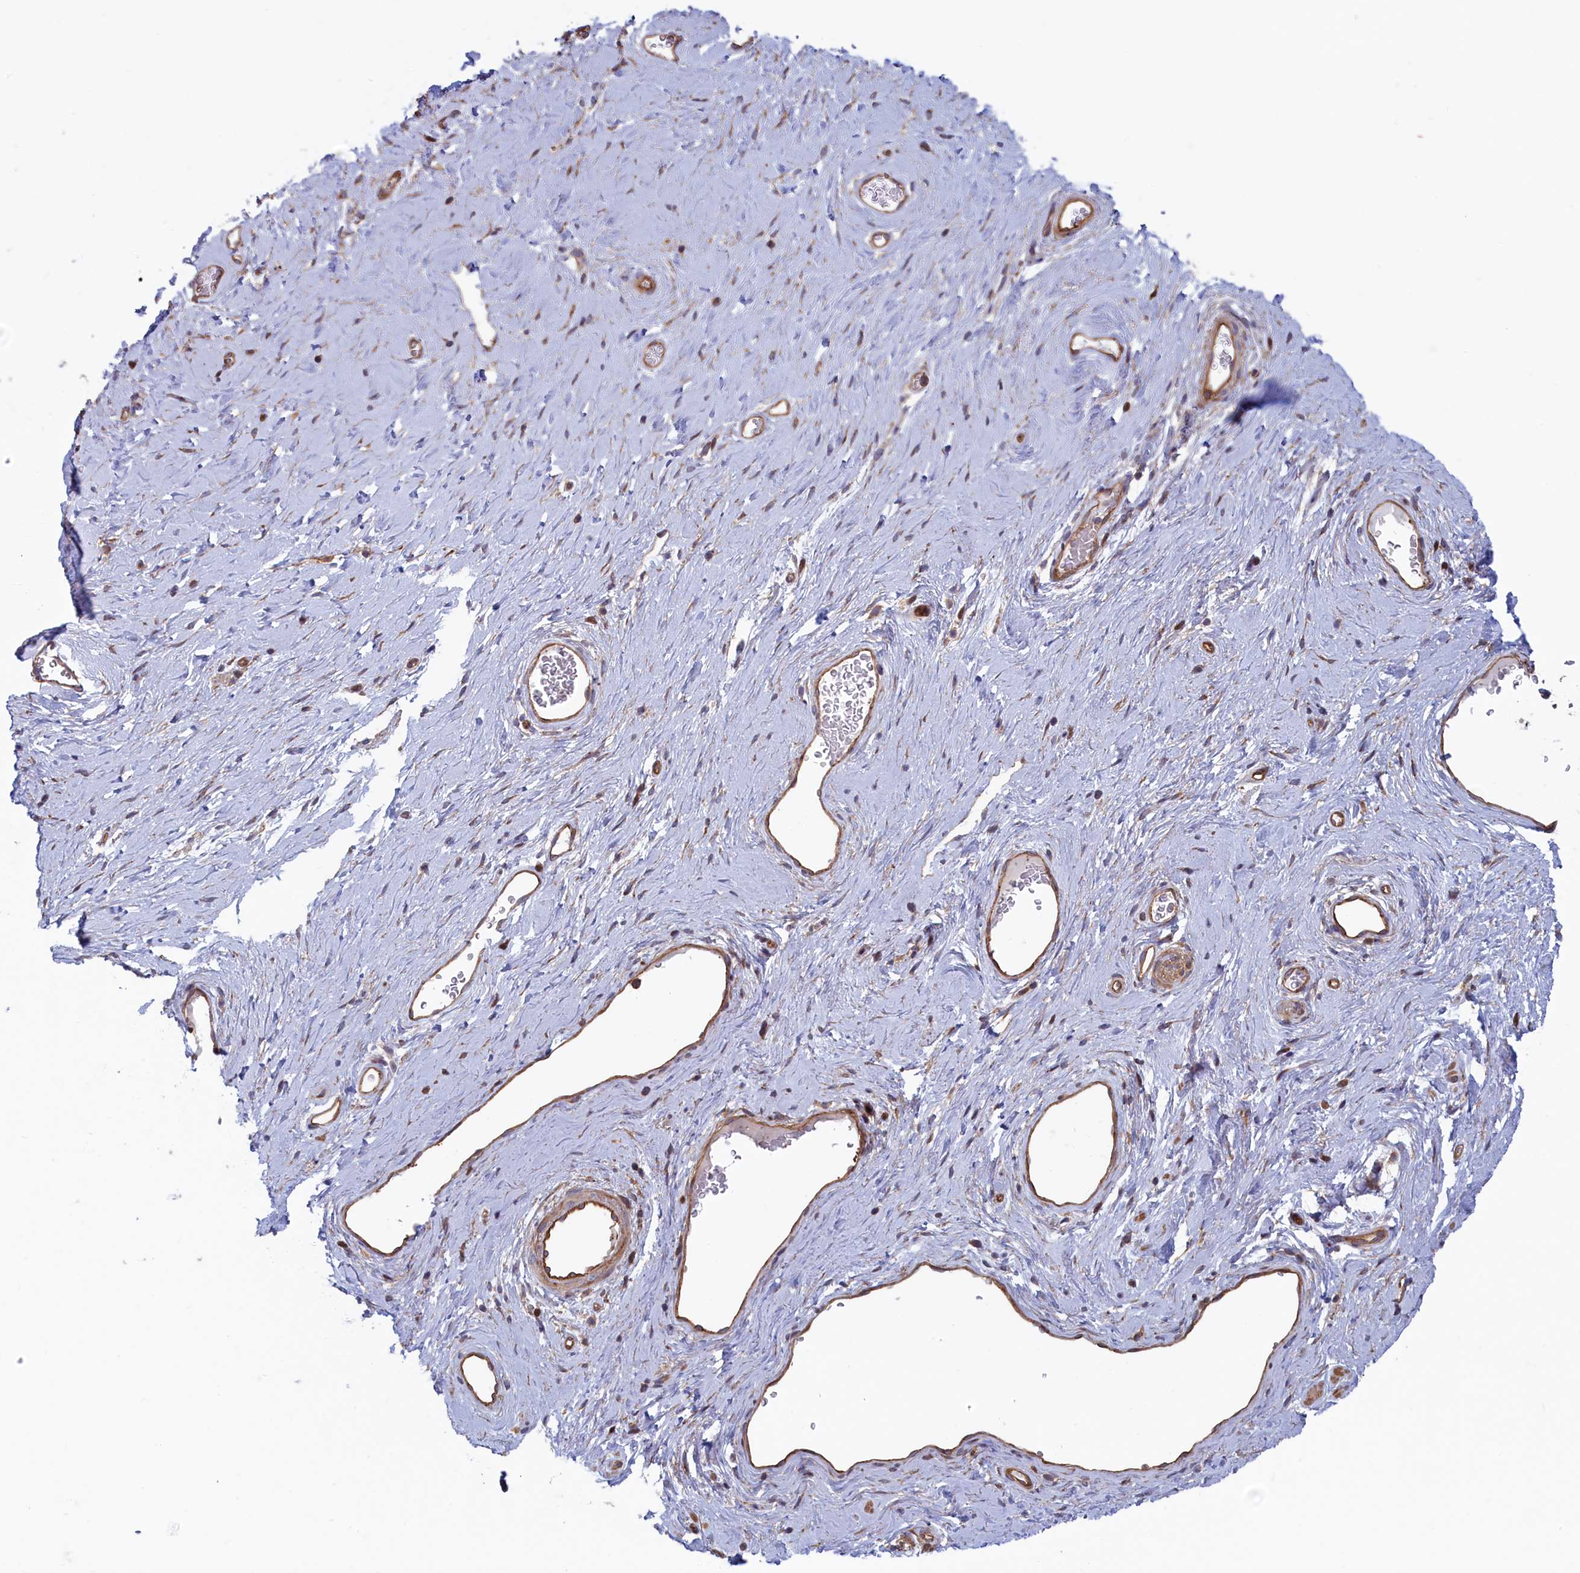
{"staining": {"intensity": "negative", "quantity": "none", "location": "none"}, "tissue": "adipose tissue", "cell_type": "Adipocytes", "image_type": "normal", "snomed": [{"axis": "morphology", "description": "Normal tissue, NOS"}, {"axis": "morphology", "description": "Adenocarcinoma, NOS"}, {"axis": "topography", "description": "Rectum"}, {"axis": "topography", "description": "Vagina"}, {"axis": "topography", "description": "Peripheral nerve tissue"}], "caption": "This is an immunohistochemistry (IHC) micrograph of benign human adipose tissue. There is no expression in adipocytes.", "gene": "RILPL1", "patient": {"sex": "female", "age": 71}}